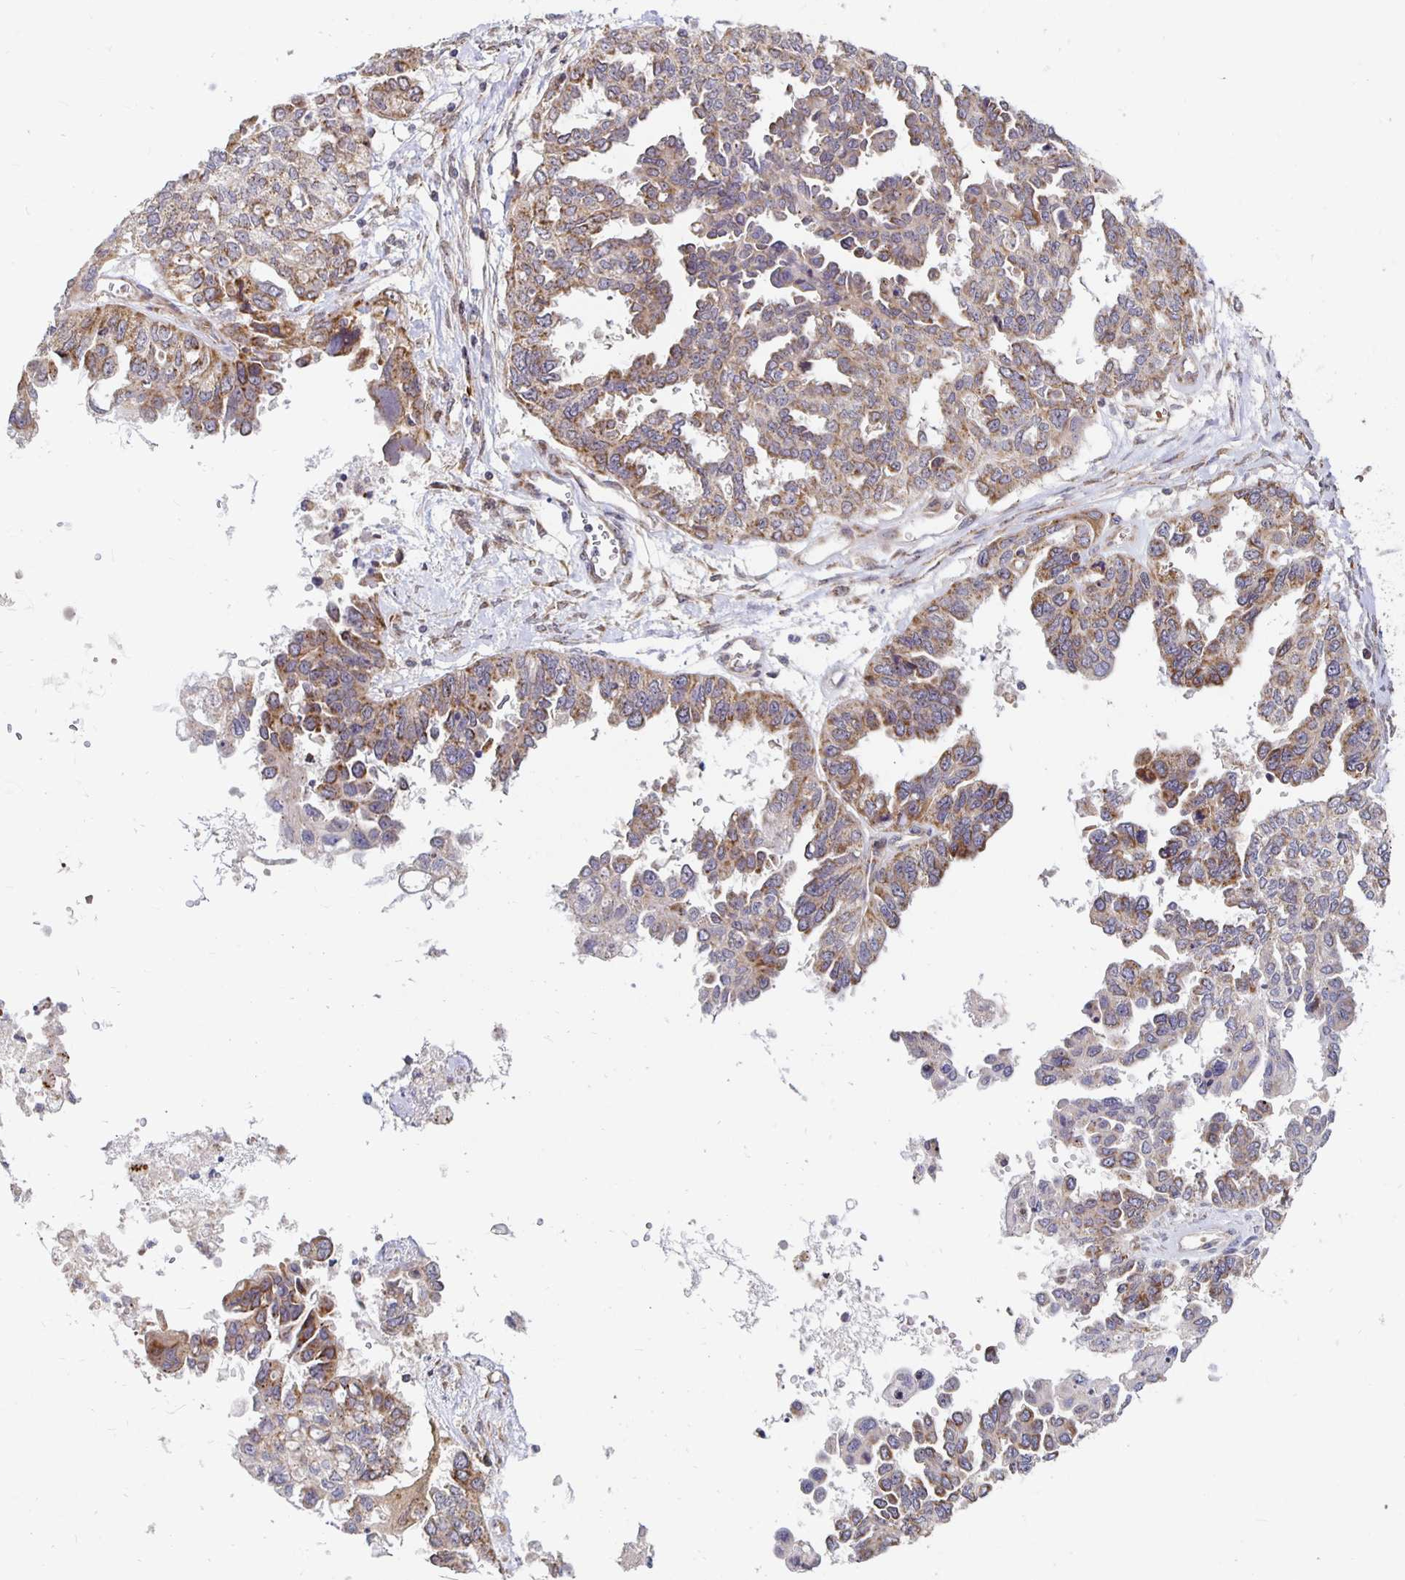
{"staining": {"intensity": "moderate", "quantity": ">75%", "location": "cytoplasmic/membranous"}, "tissue": "ovarian cancer", "cell_type": "Tumor cells", "image_type": "cancer", "snomed": [{"axis": "morphology", "description": "Cystadenocarcinoma, serous, NOS"}, {"axis": "topography", "description": "Ovary"}], "caption": "A micrograph of human ovarian cancer stained for a protein demonstrates moderate cytoplasmic/membranous brown staining in tumor cells. (Stains: DAB in brown, nuclei in blue, Microscopy: brightfield microscopy at high magnification).", "gene": "MRPL28", "patient": {"sex": "female", "age": 53}}